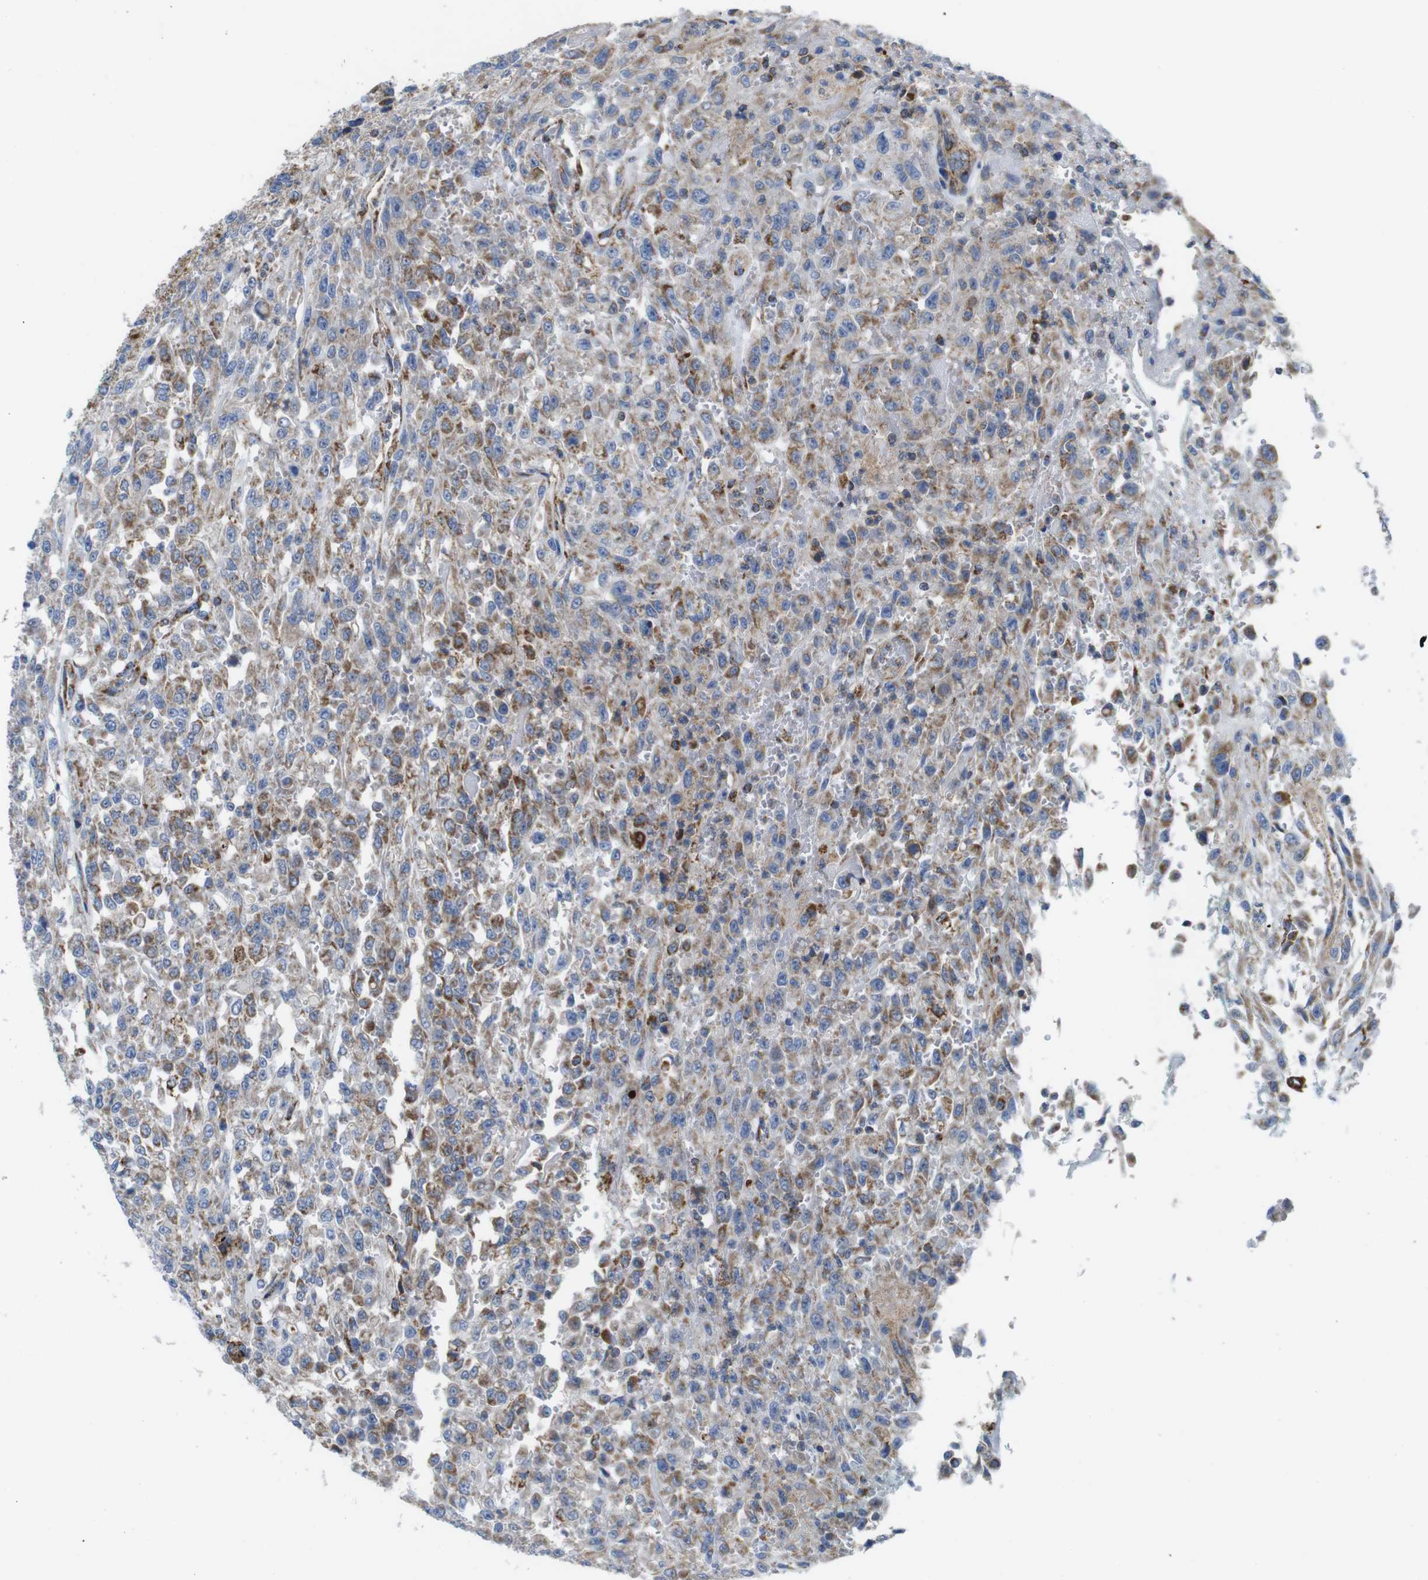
{"staining": {"intensity": "moderate", "quantity": ">75%", "location": "cytoplasmic/membranous"}, "tissue": "urothelial cancer", "cell_type": "Tumor cells", "image_type": "cancer", "snomed": [{"axis": "morphology", "description": "Urothelial carcinoma, High grade"}, {"axis": "topography", "description": "Urinary bladder"}], "caption": "Urothelial cancer stained for a protein shows moderate cytoplasmic/membranous positivity in tumor cells. Nuclei are stained in blue.", "gene": "PDCD1LG2", "patient": {"sex": "male", "age": 46}}